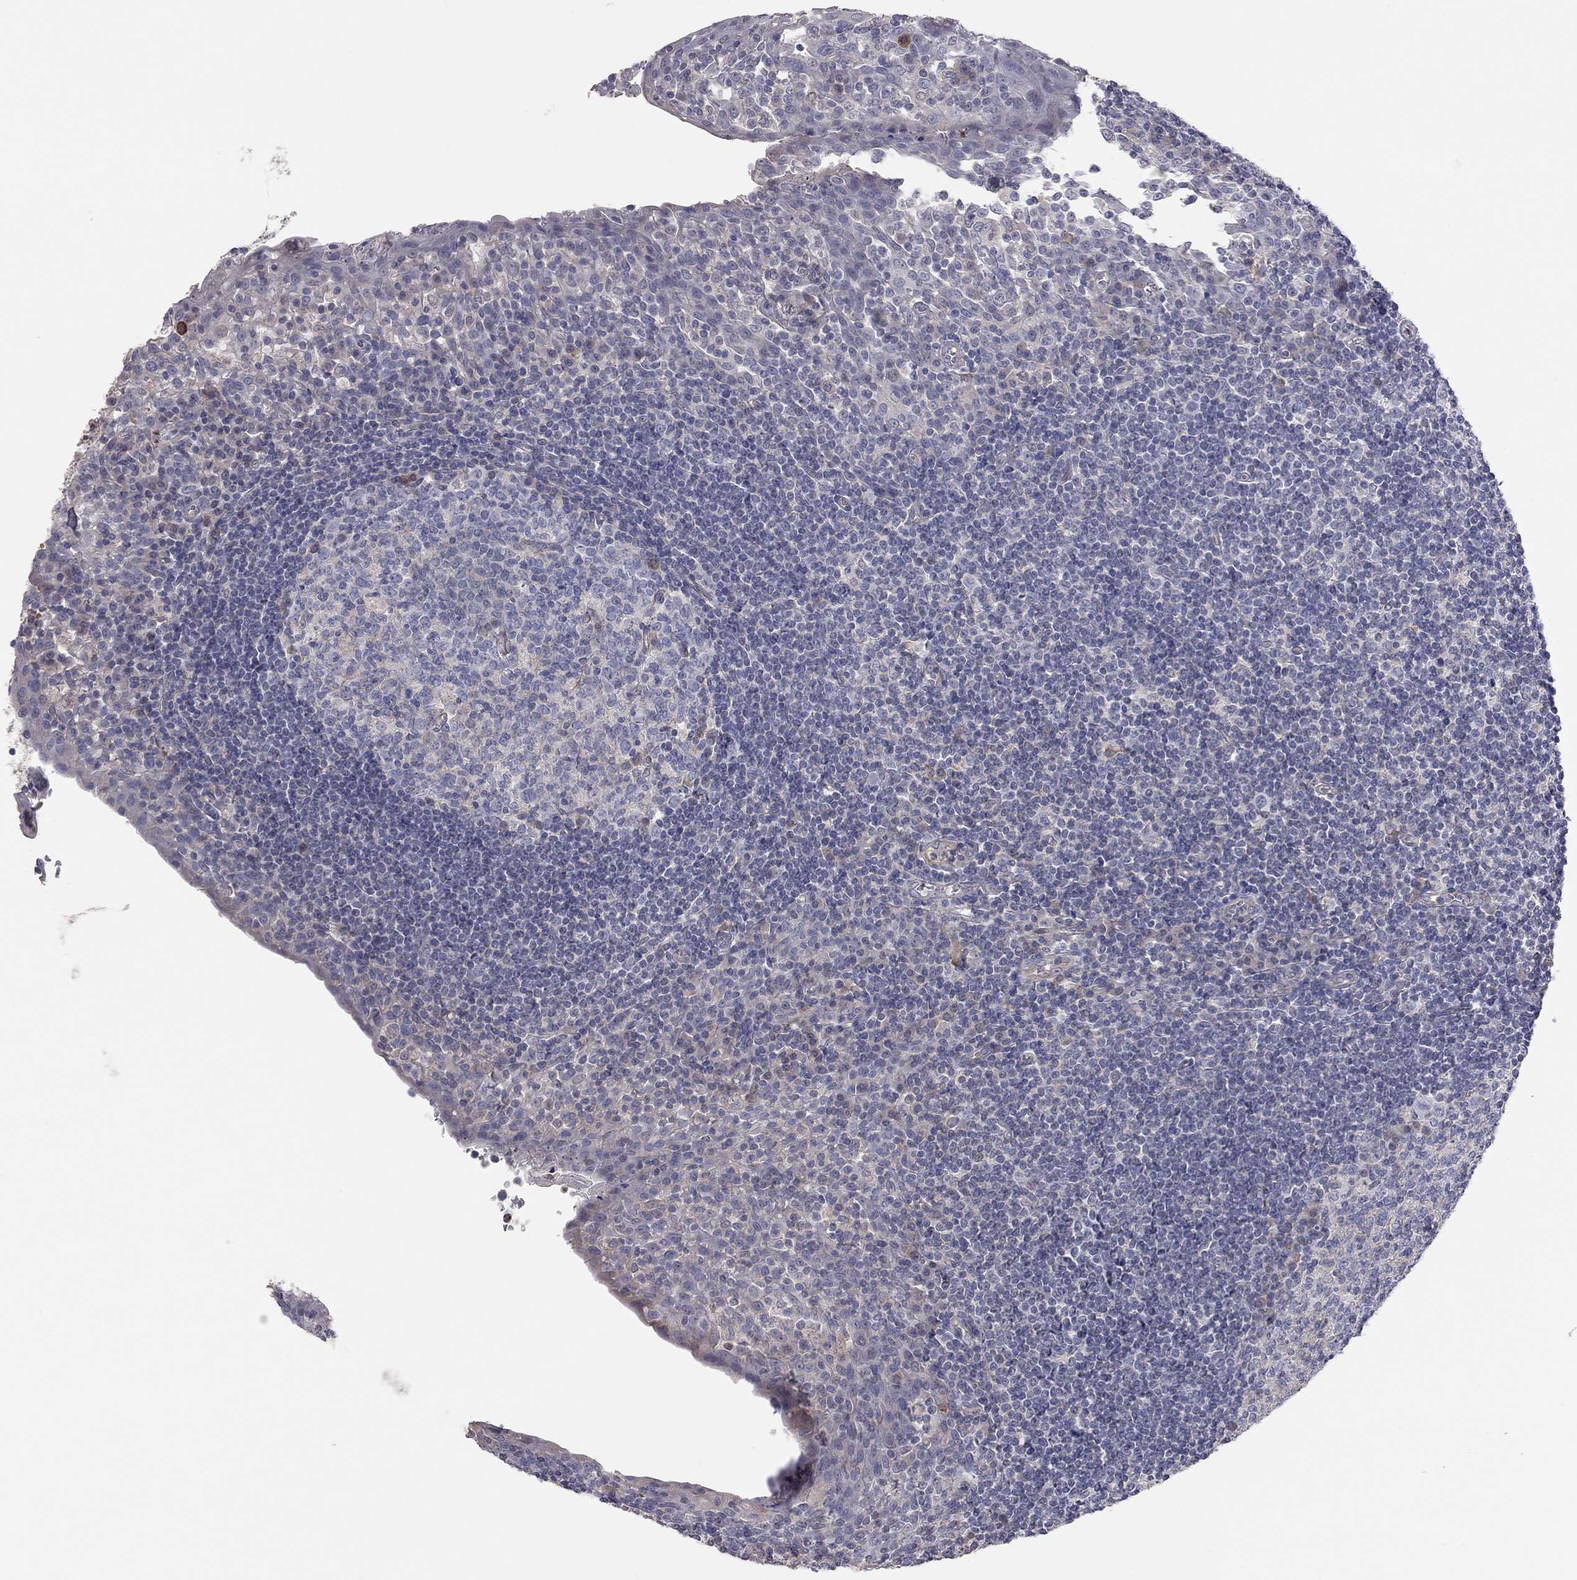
{"staining": {"intensity": "negative", "quantity": "none", "location": "none"}, "tissue": "tonsil", "cell_type": "Germinal center cells", "image_type": "normal", "snomed": [{"axis": "morphology", "description": "Normal tissue, NOS"}, {"axis": "topography", "description": "Tonsil"}], "caption": "Immunohistochemical staining of normal human tonsil reveals no significant expression in germinal center cells. The staining was performed using DAB to visualize the protein expression in brown, while the nuclei were stained in blue with hematoxylin (Magnification: 20x).", "gene": "KCNB1", "patient": {"sex": "female", "age": 13}}